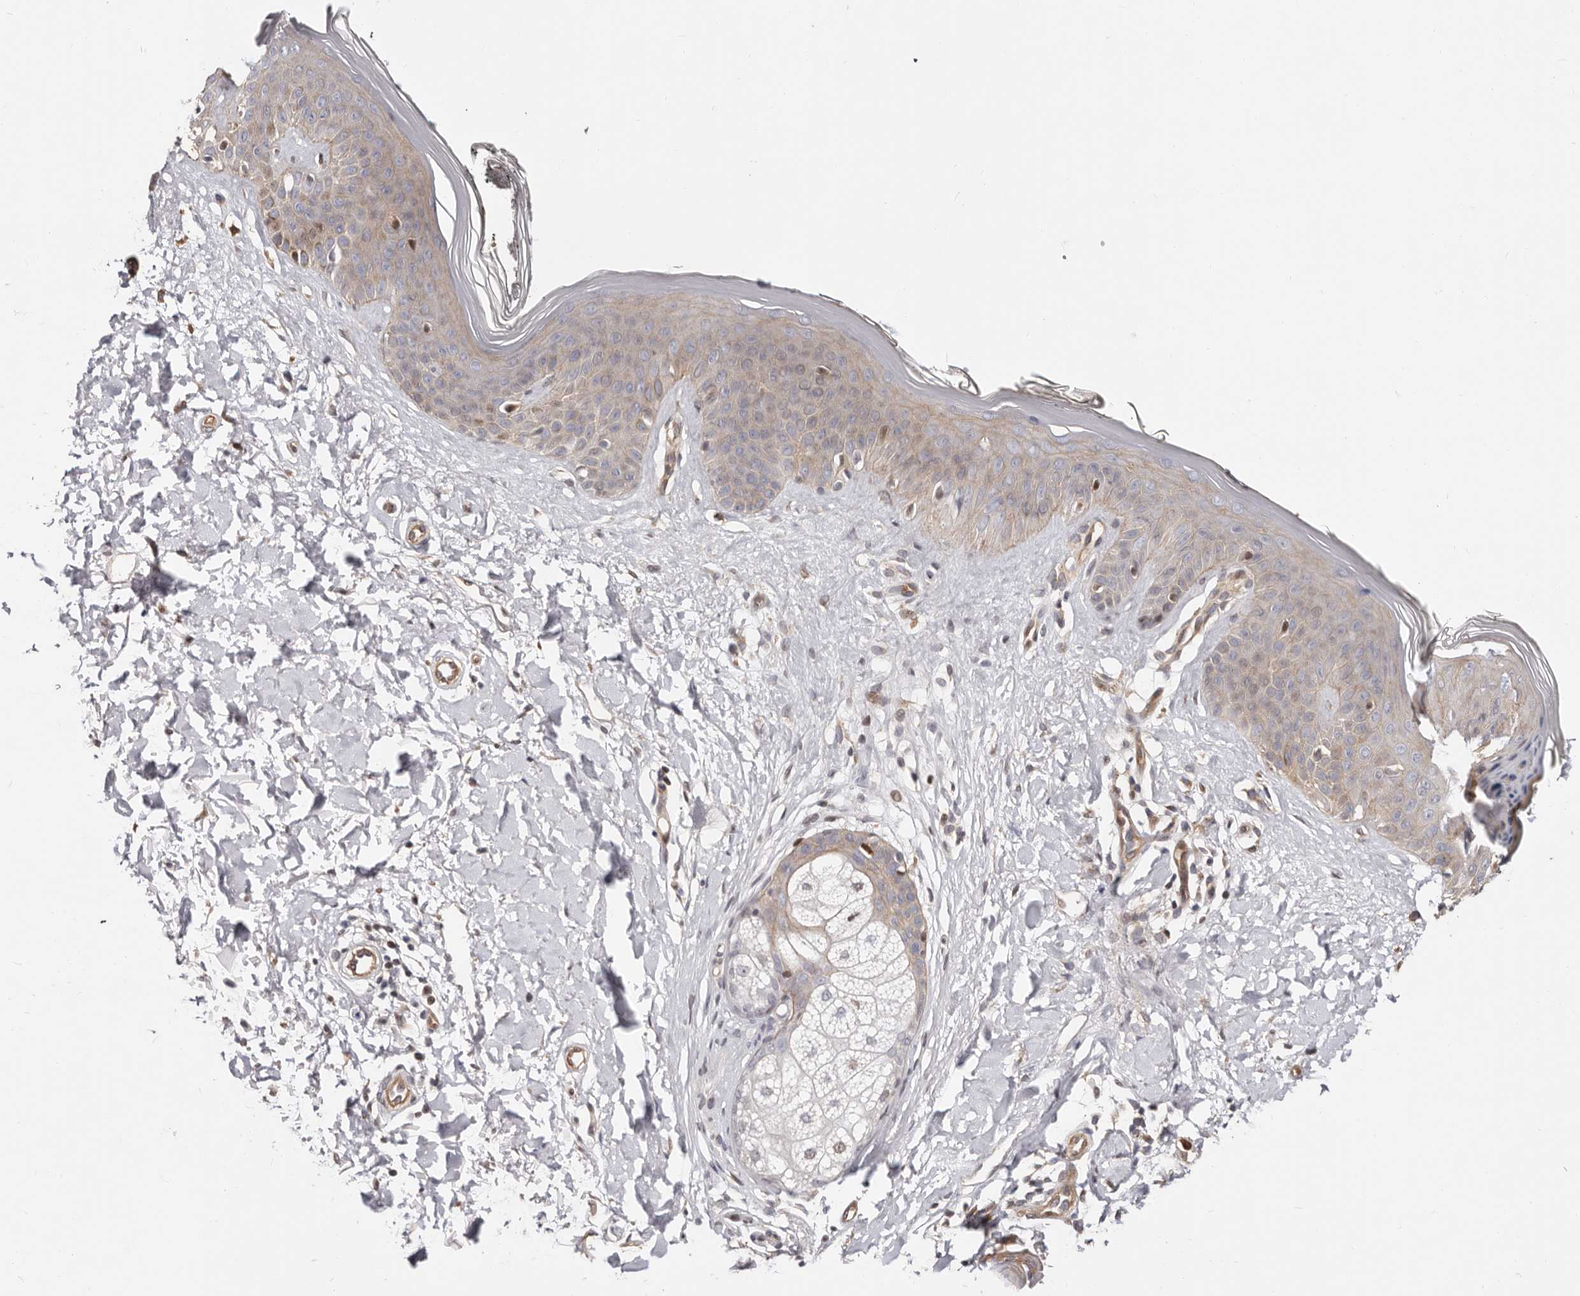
{"staining": {"intensity": "moderate", "quantity": "25%-75%", "location": "cytoplasmic/membranous,nuclear"}, "tissue": "skin", "cell_type": "Fibroblasts", "image_type": "normal", "snomed": [{"axis": "morphology", "description": "Normal tissue, NOS"}, {"axis": "topography", "description": "Skin"}], "caption": "Benign skin was stained to show a protein in brown. There is medium levels of moderate cytoplasmic/membranous,nuclear staining in approximately 25%-75% of fibroblasts. Immunohistochemistry (ihc) stains the protein of interest in brown and the nuclei are stained blue.", "gene": "EPHX3", "patient": {"sex": "female", "age": 64}}